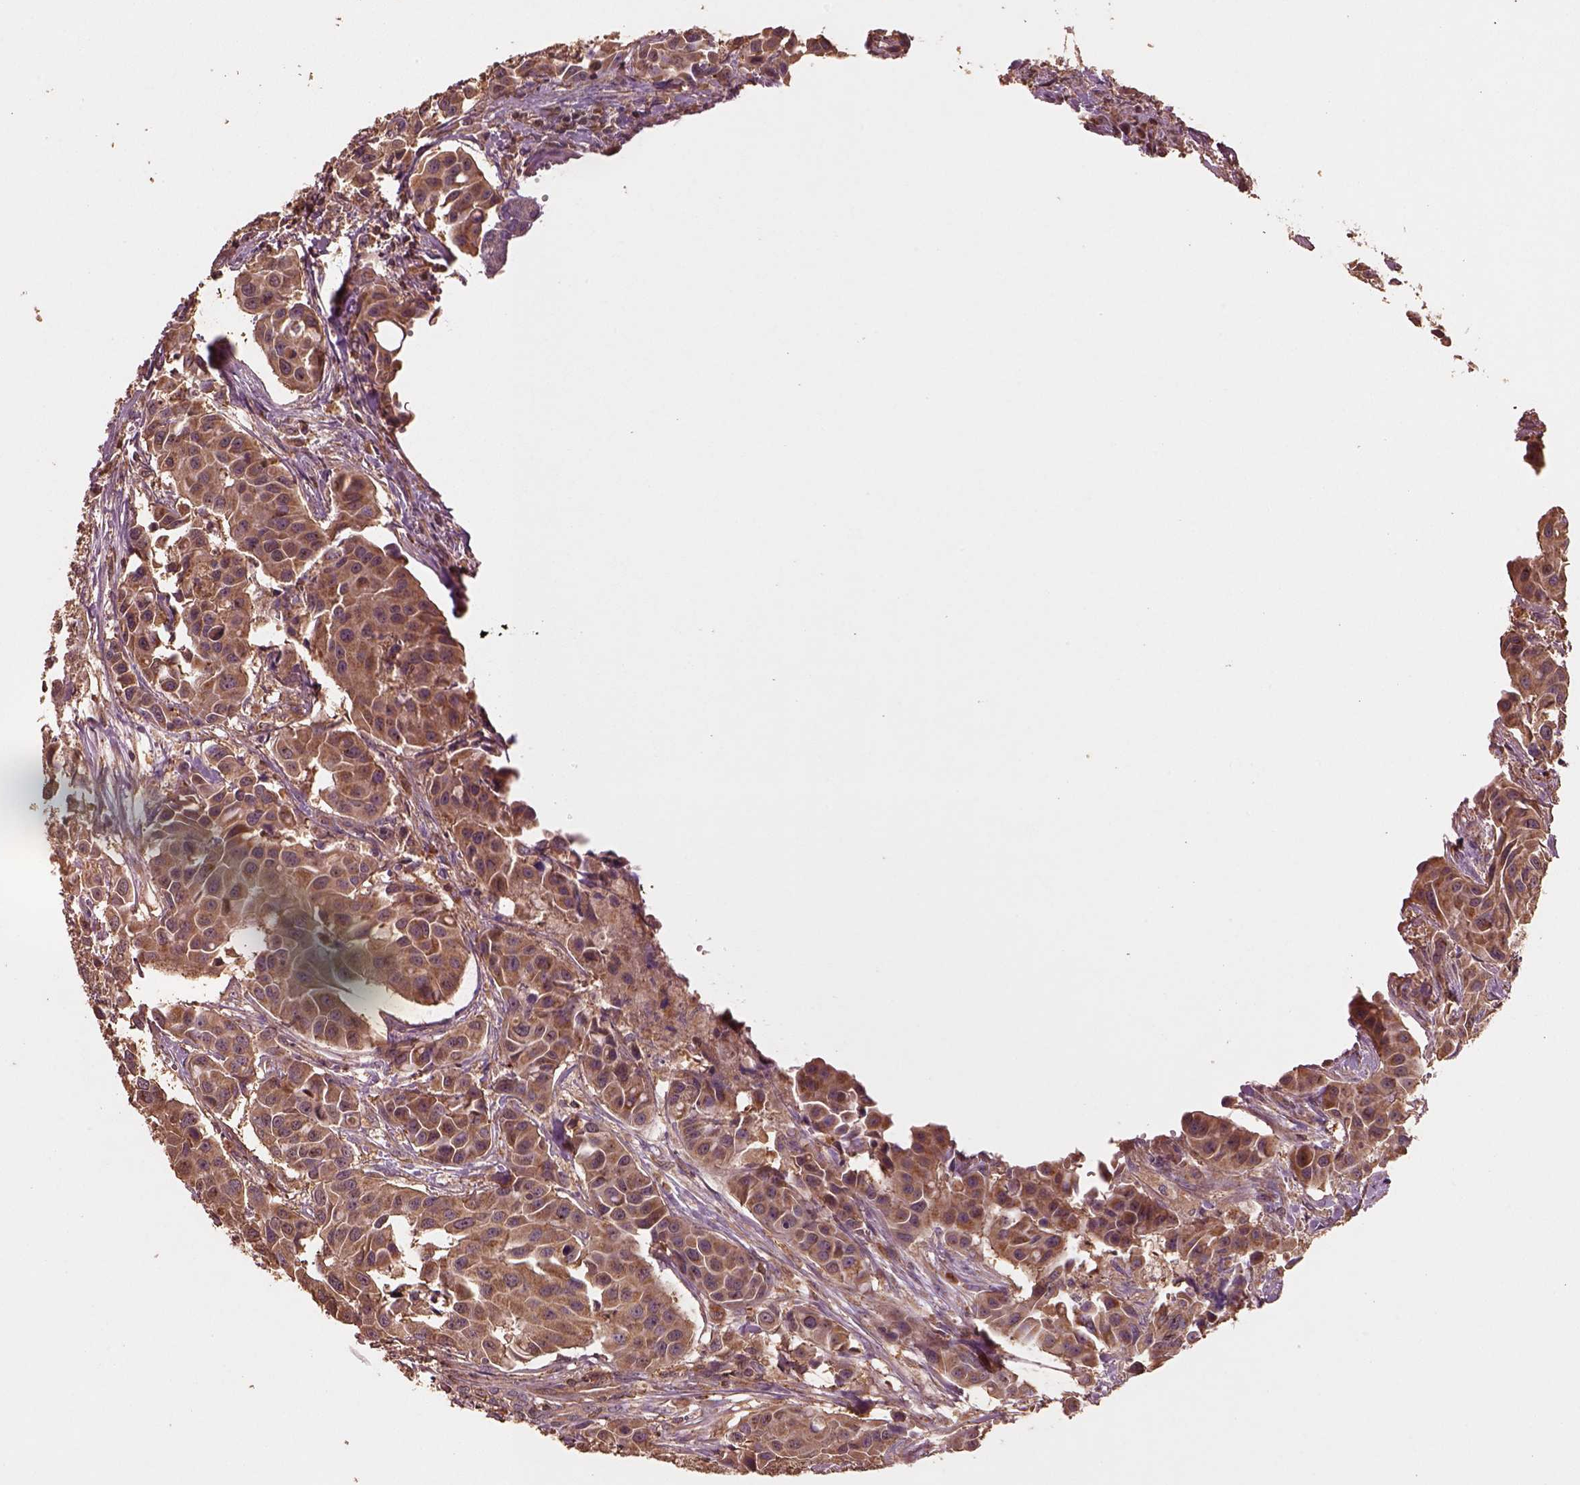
{"staining": {"intensity": "strong", "quantity": ">75%", "location": "cytoplasmic/membranous"}, "tissue": "head and neck cancer", "cell_type": "Tumor cells", "image_type": "cancer", "snomed": [{"axis": "morphology", "description": "Adenocarcinoma, NOS"}, {"axis": "topography", "description": "Head-Neck"}], "caption": "Approximately >75% of tumor cells in head and neck adenocarcinoma show strong cytoplasmic/membranous protein positivity as visualized by brown immunohistochemical staining.", "gene": "TRADD", "patient": {"sex": "male", "age": 76}}